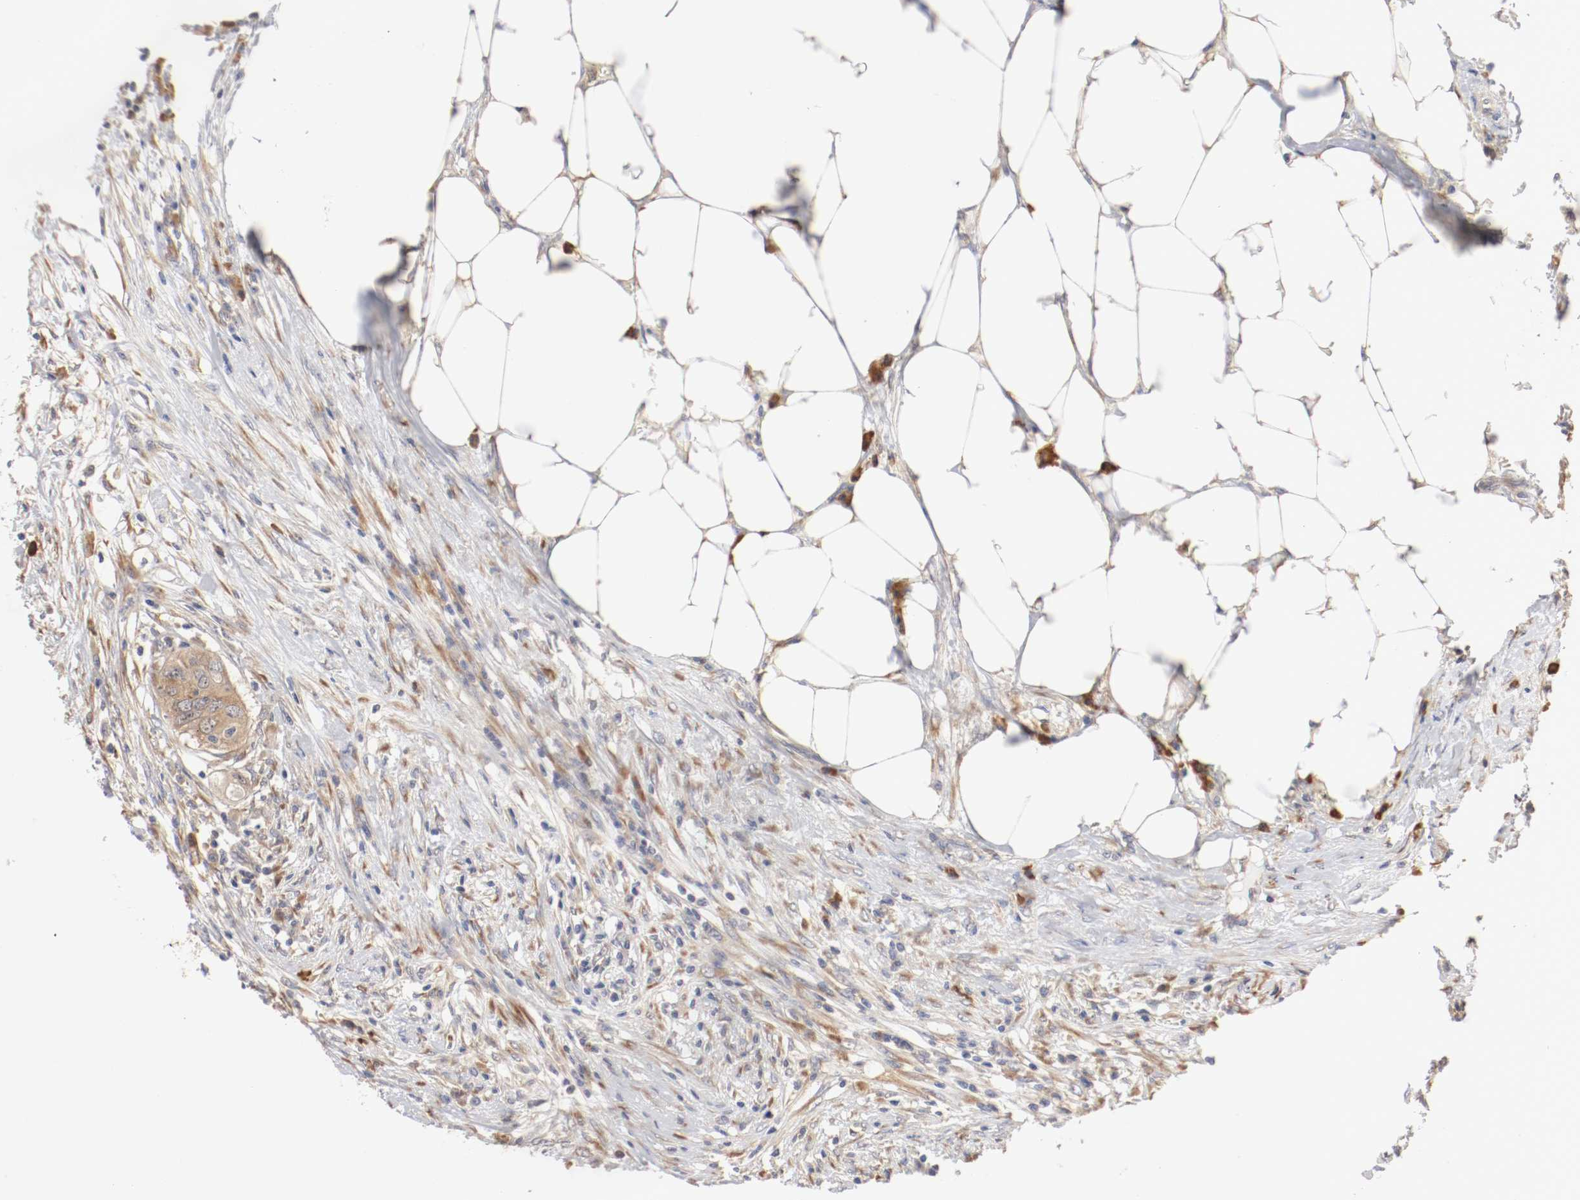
{"staining": {"intensity": "weak", "quantity": ">75%", "location": "cytoplasmic/membranous"}, "tissue": "colorectal cancer", "cell_type": "Tumor cells", "image_type": "cancer", "snomed": [{"axis": "morphology", "description": "Adenocarcinoma, NOS"}, {"axis": "topography", "description": "Colon"}], "caption": "Immunohistochemical staining of human colorectal cancer demonstrates weak cytoplasmic/membranous protein staining in about >75% of tumor cells.", "gene": "FKBP3", "patient": {"sex": "male", "age": 71}}